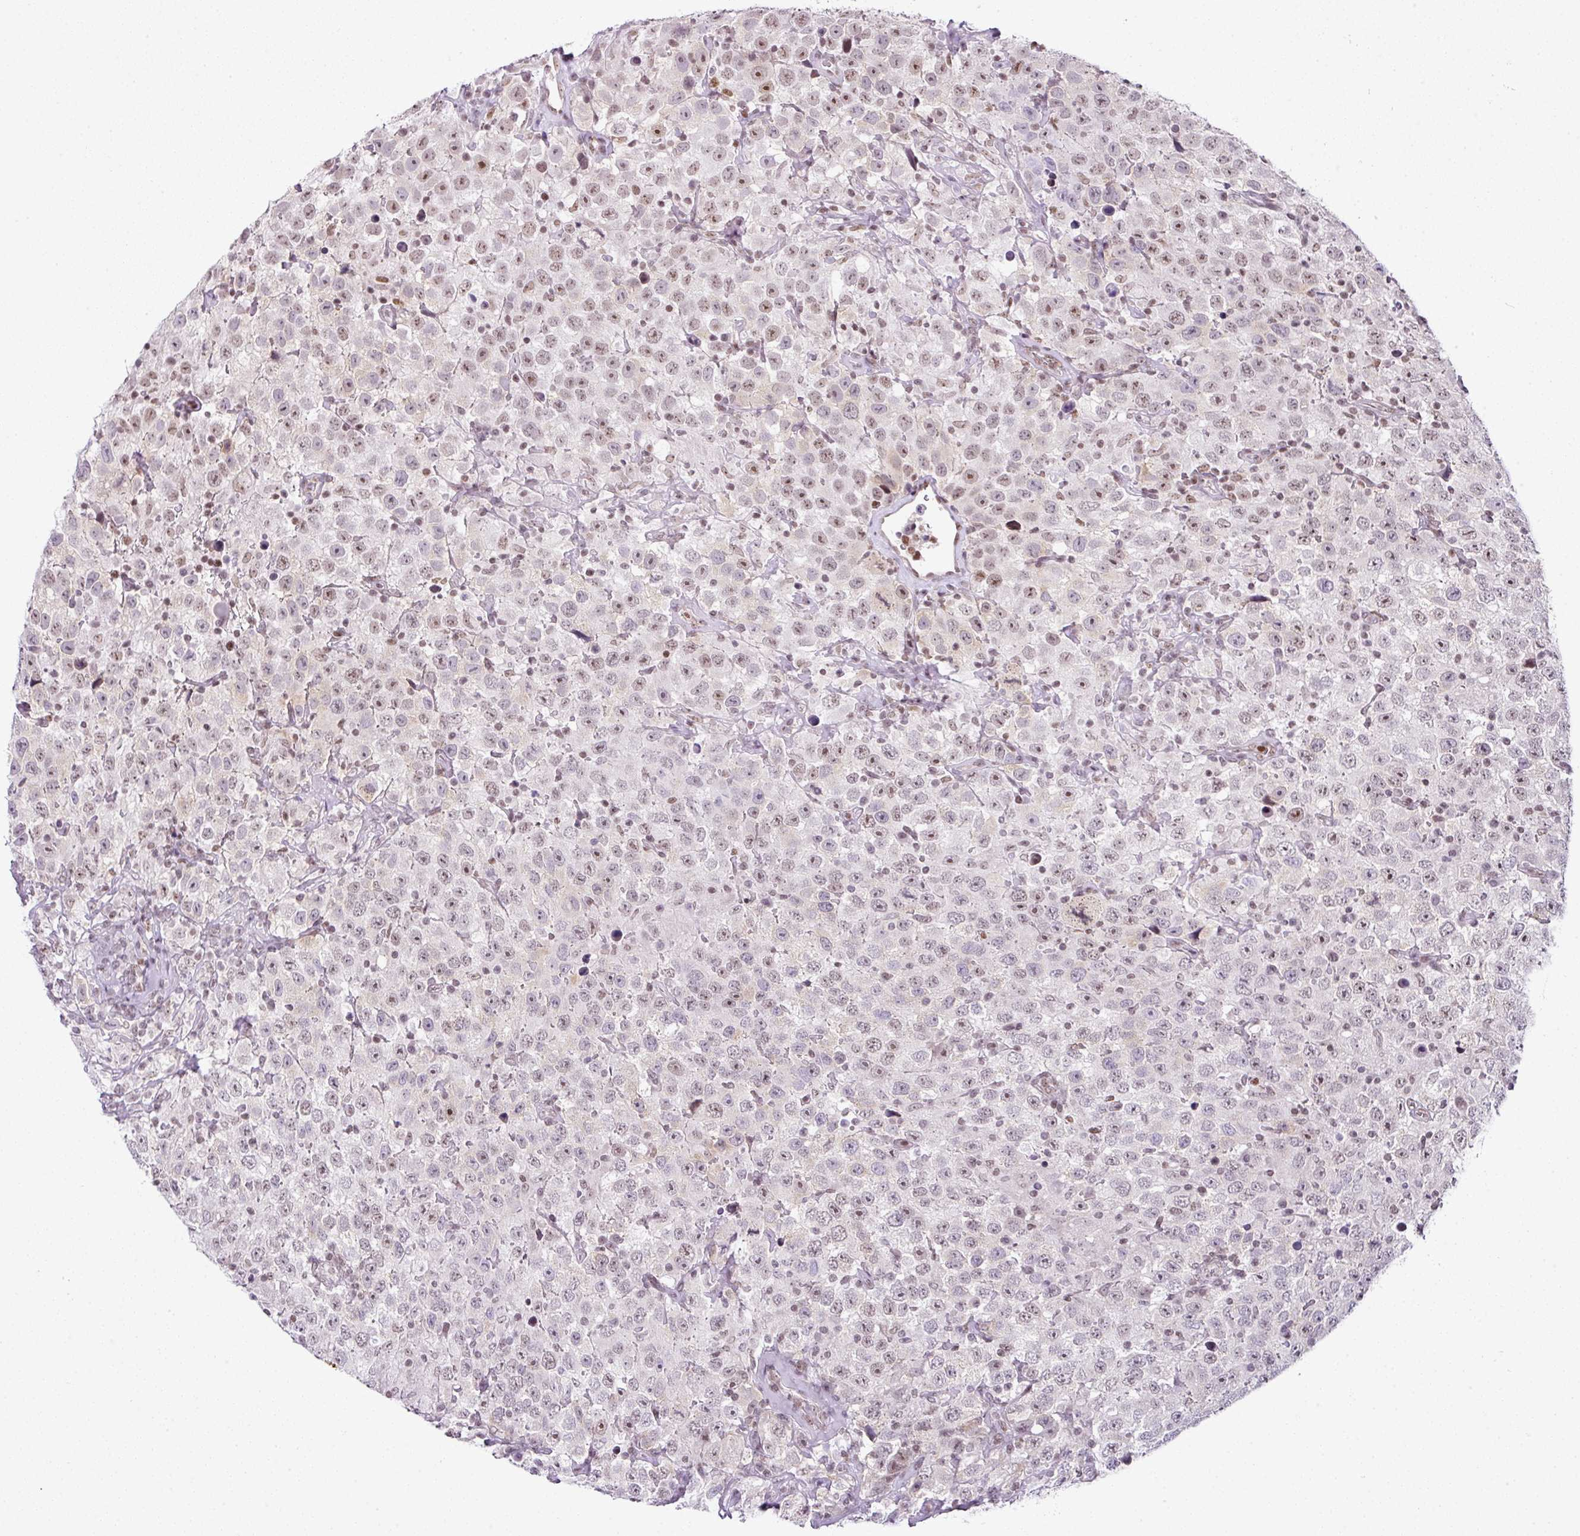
{"staining": {"intensity": "moderate", "quantity": "25%-75%", "location": "nuclear"}, "tissue": "testis cancer", "cell_type": "Tumor cells", "image_type": "cancer", "snomed": [{"axis": "morphology", "description": "Seminoma, NOS"}, {"axis": "topography", "description": "Testis"}], "caption": "Immunohistochemistry (IHC) staining of seminoma (testis), which reveals medium levels of moderate nuclear staining in about 25%-75% of tumor cells indicating moderate nuclear protein positivity. The staining was performed using DAB (3,3'-diaminobenzidine) (brown) for protein detection and nuclei were counterstained in hematoxylin (blue).", "gene": "FAM32A", "patient": {"sex": "male", "age": 41}}